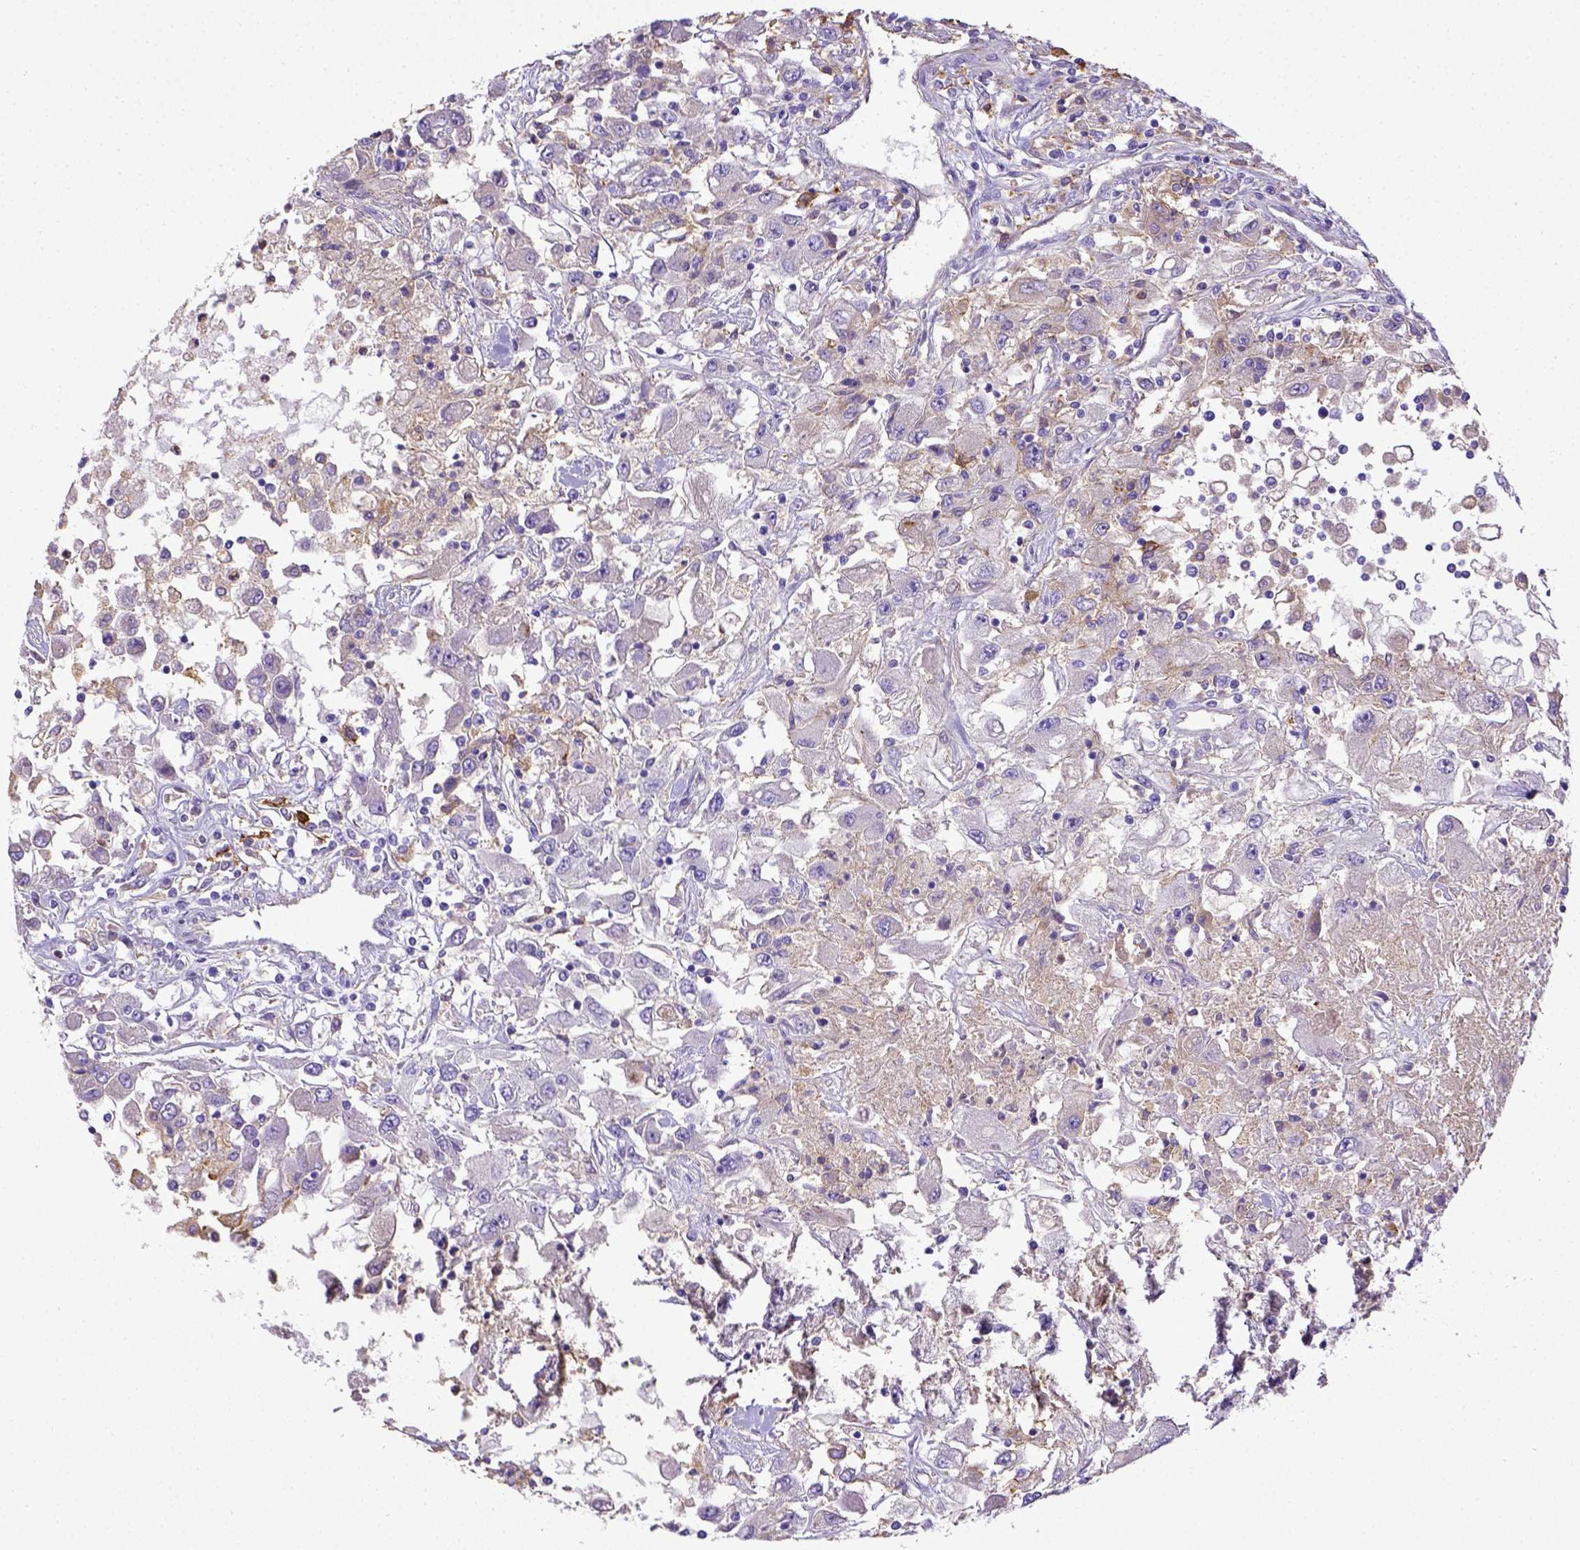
{"staining": {"intensity": "negative", "quantity": "none", "location": "none"}, "tissue": "renal cancer", "cell_type": "Tumor cells", "image_type": "cancer", "snomed": [{"axis": "morphology", "description": "Adenocarcinoma, NOS"}, {"axis": "topography", "description": "Kidney"}], "caption": "DAB (3,3'-diaminobenzidine) immunohistochemical staining of adenocarcinoma (renal) shows no significant staining in tumor cells.", "gene": "CD40", "patient": {"sex": "female", "age": 67}}